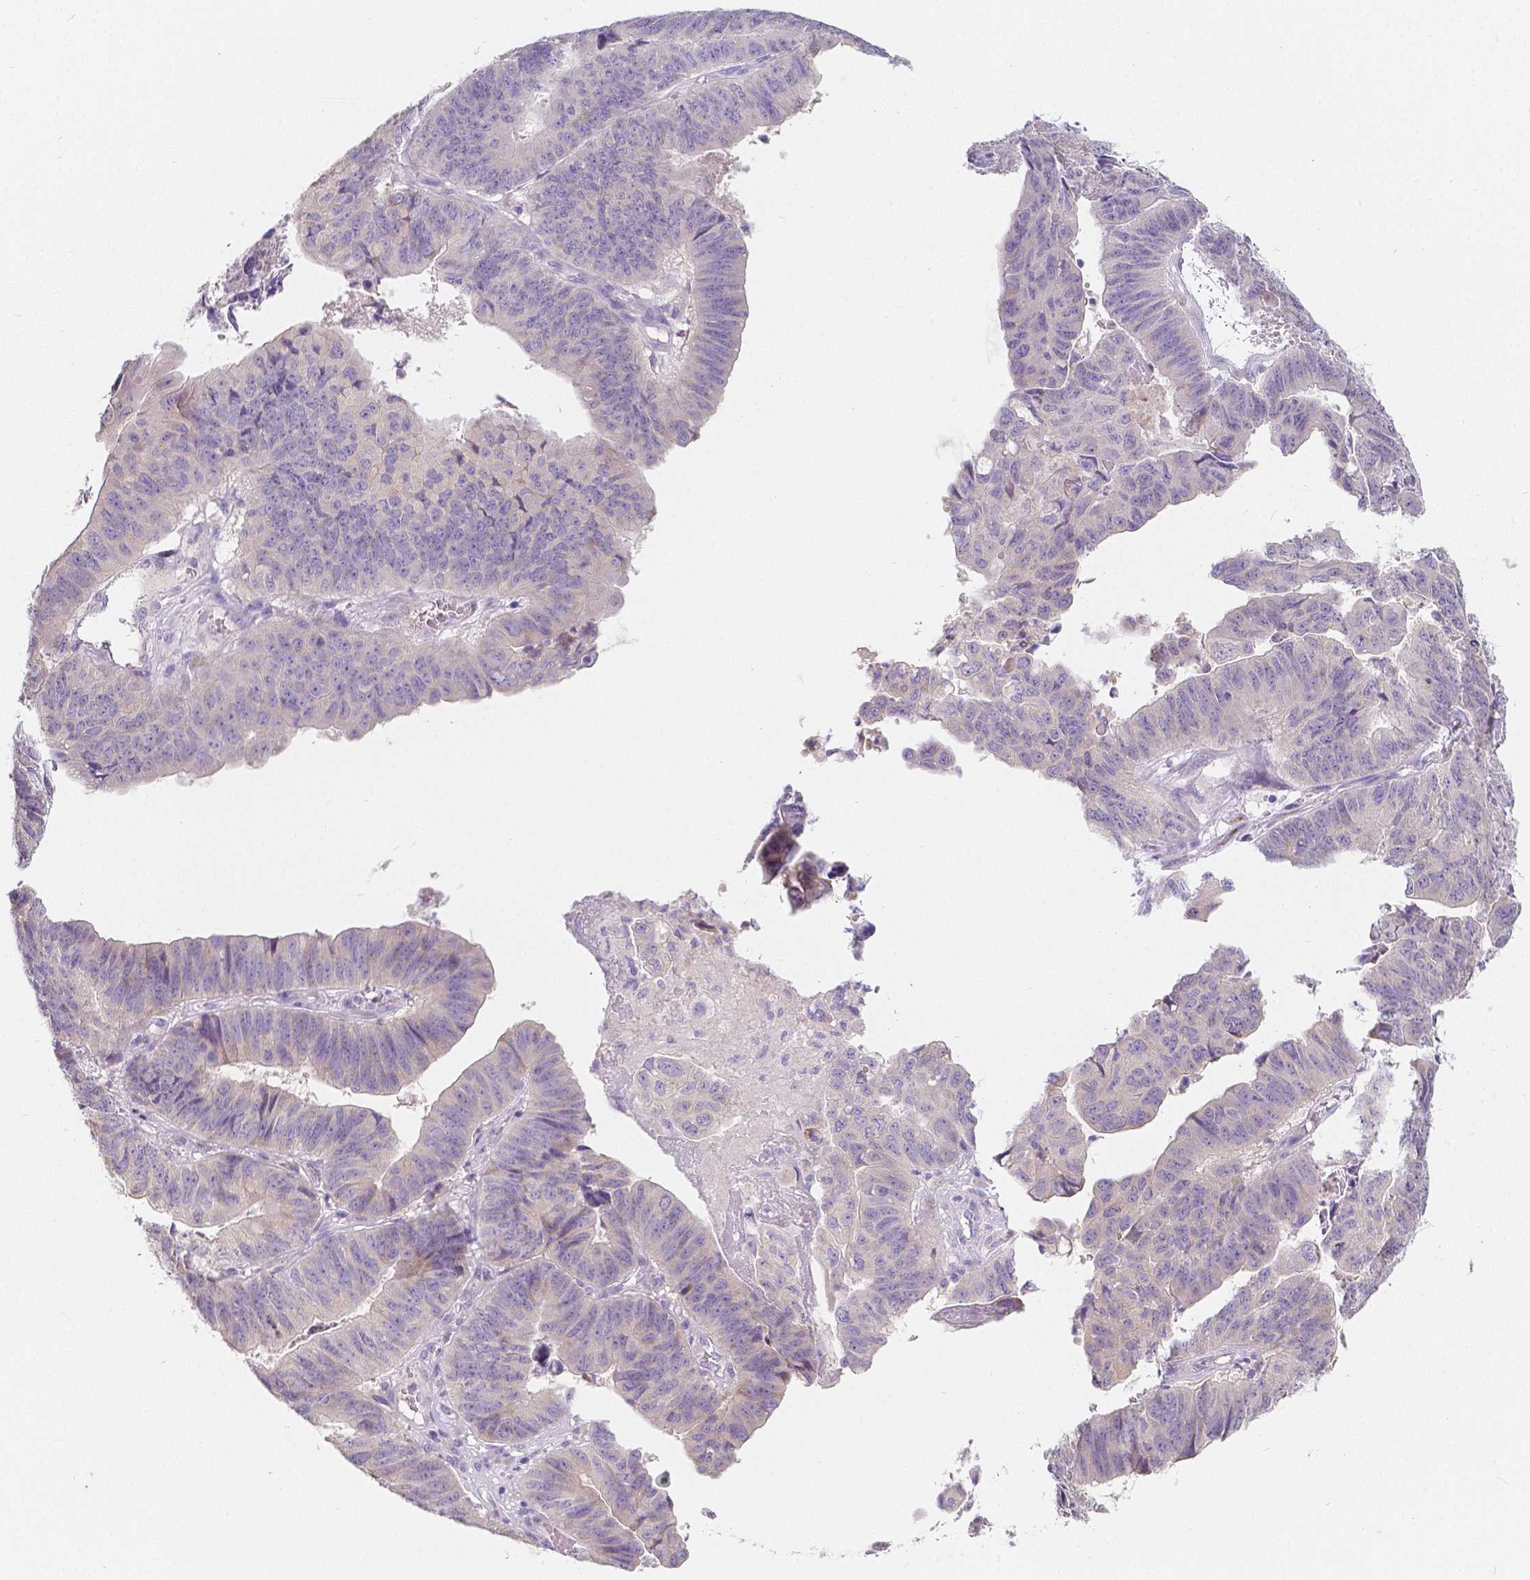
{"staining": {"intensity": "negative", "quantity": "none", "location": "none"}, "tissue": "stomach cancer", "cell_type": "Tumor cells", "image_type": "cancer", "snomed": [{"axis": "morphology", "description": "Adenocarcinoma, NOS"}, {"axis": "topography", "description": "Stomach, lower"}], "caption": "A high-resolution image shows IHC staining of stomach cancer (adenocarcinoma), which reveals no significant positivity in tumor cells.", "gene": "RNF186", "patient": {"sex": "male", "age": 77}}